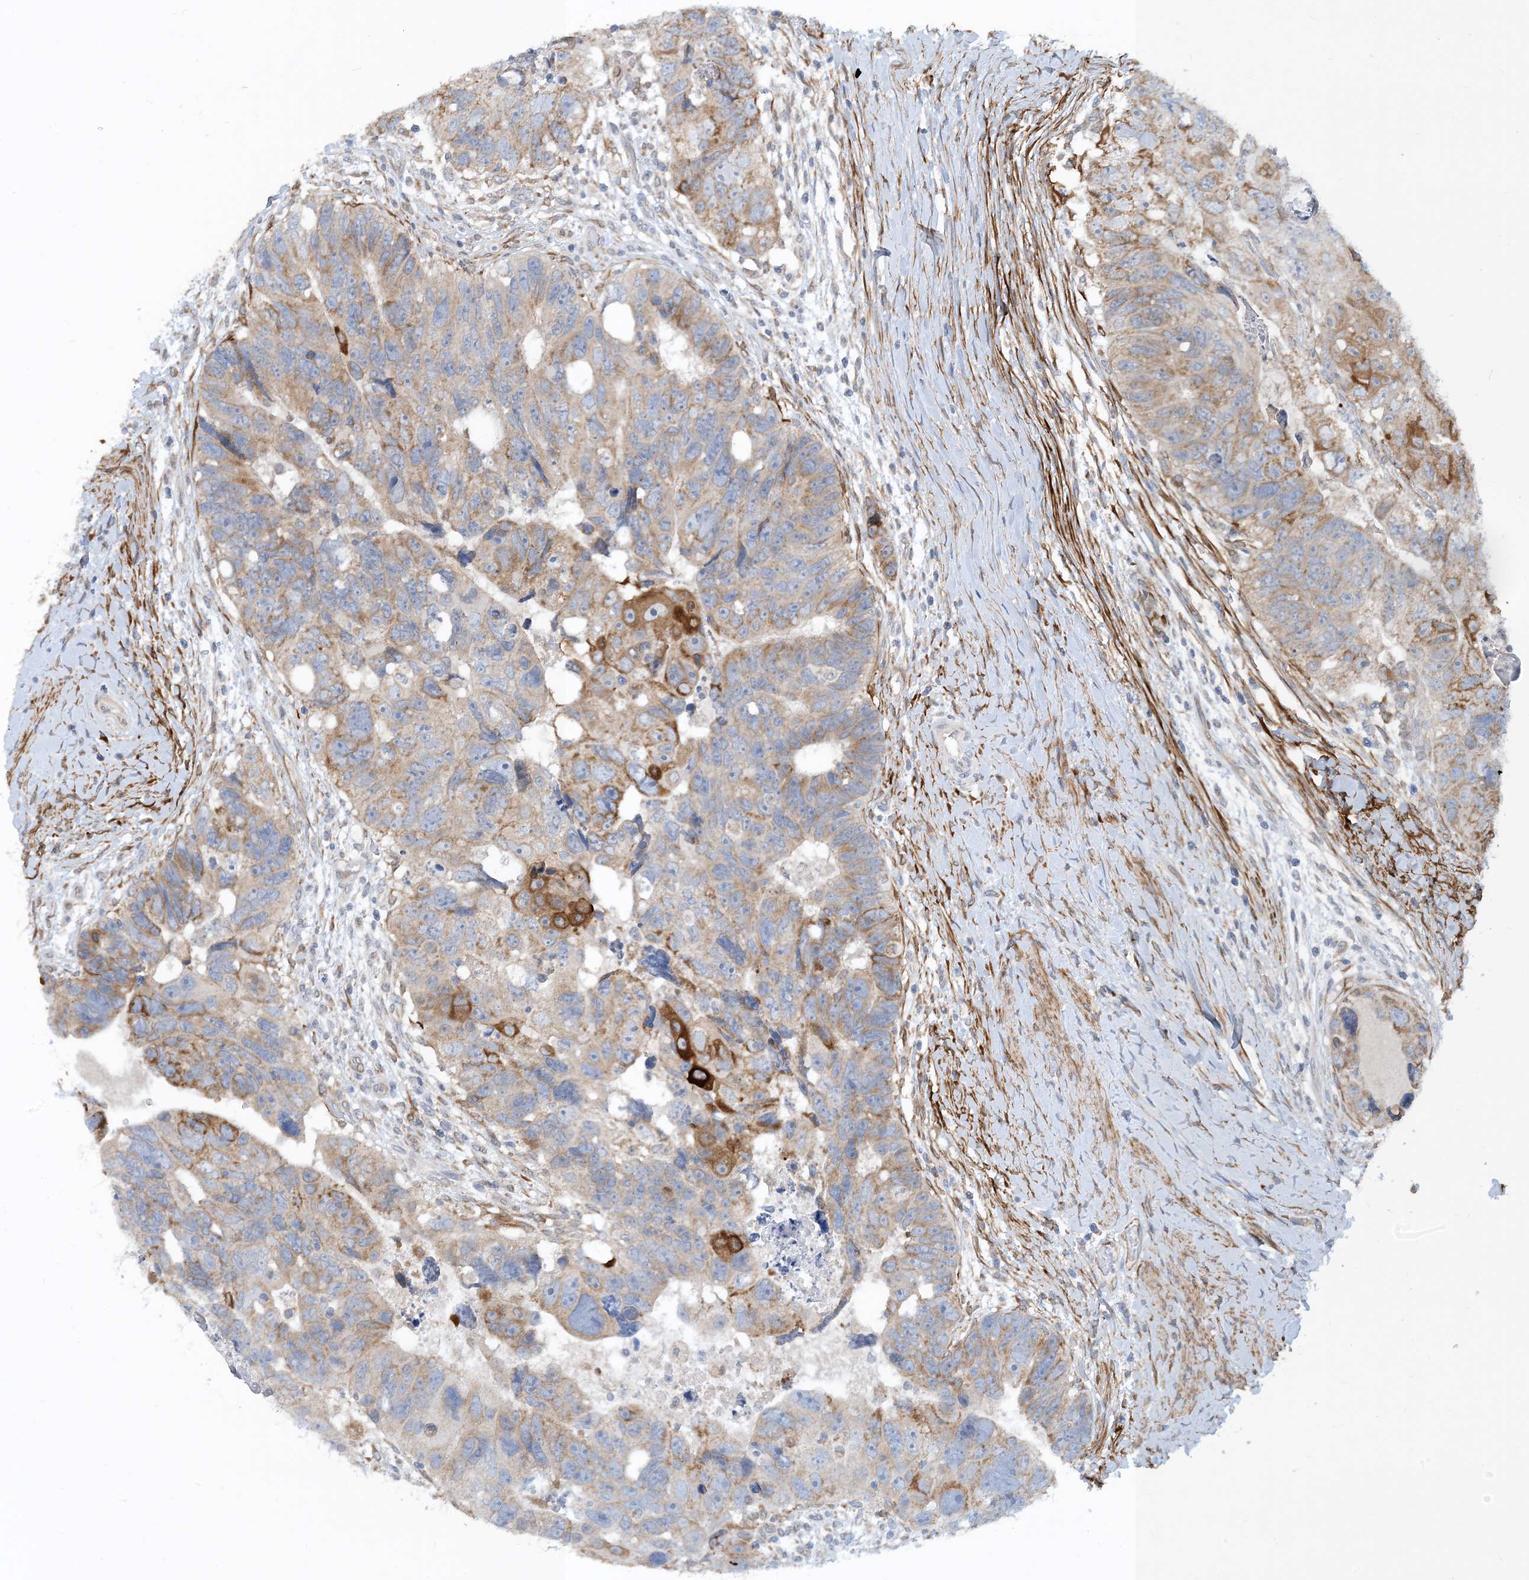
{"staining": {"intensity": "moderate", "quantity": ">75%", "location": "cytoplasmic/membranous"}, "tissue": "colorectal cancer", "cell_type": "Tumor cells", "image_type": "cancer", "snomed": [{"axis": "morphology", "description": "Adenocarcinoma, NOS"}, {"axis": "topography", "description": "Rectum"}], "caption": "Tumor cells reveal moderate cytoplasmic/membranous positivity in approximately >75% of cells in adenocarcinoma (colorectal).", "gene": "EIF2A", "patient": {"sex": "male", "age": 59}}